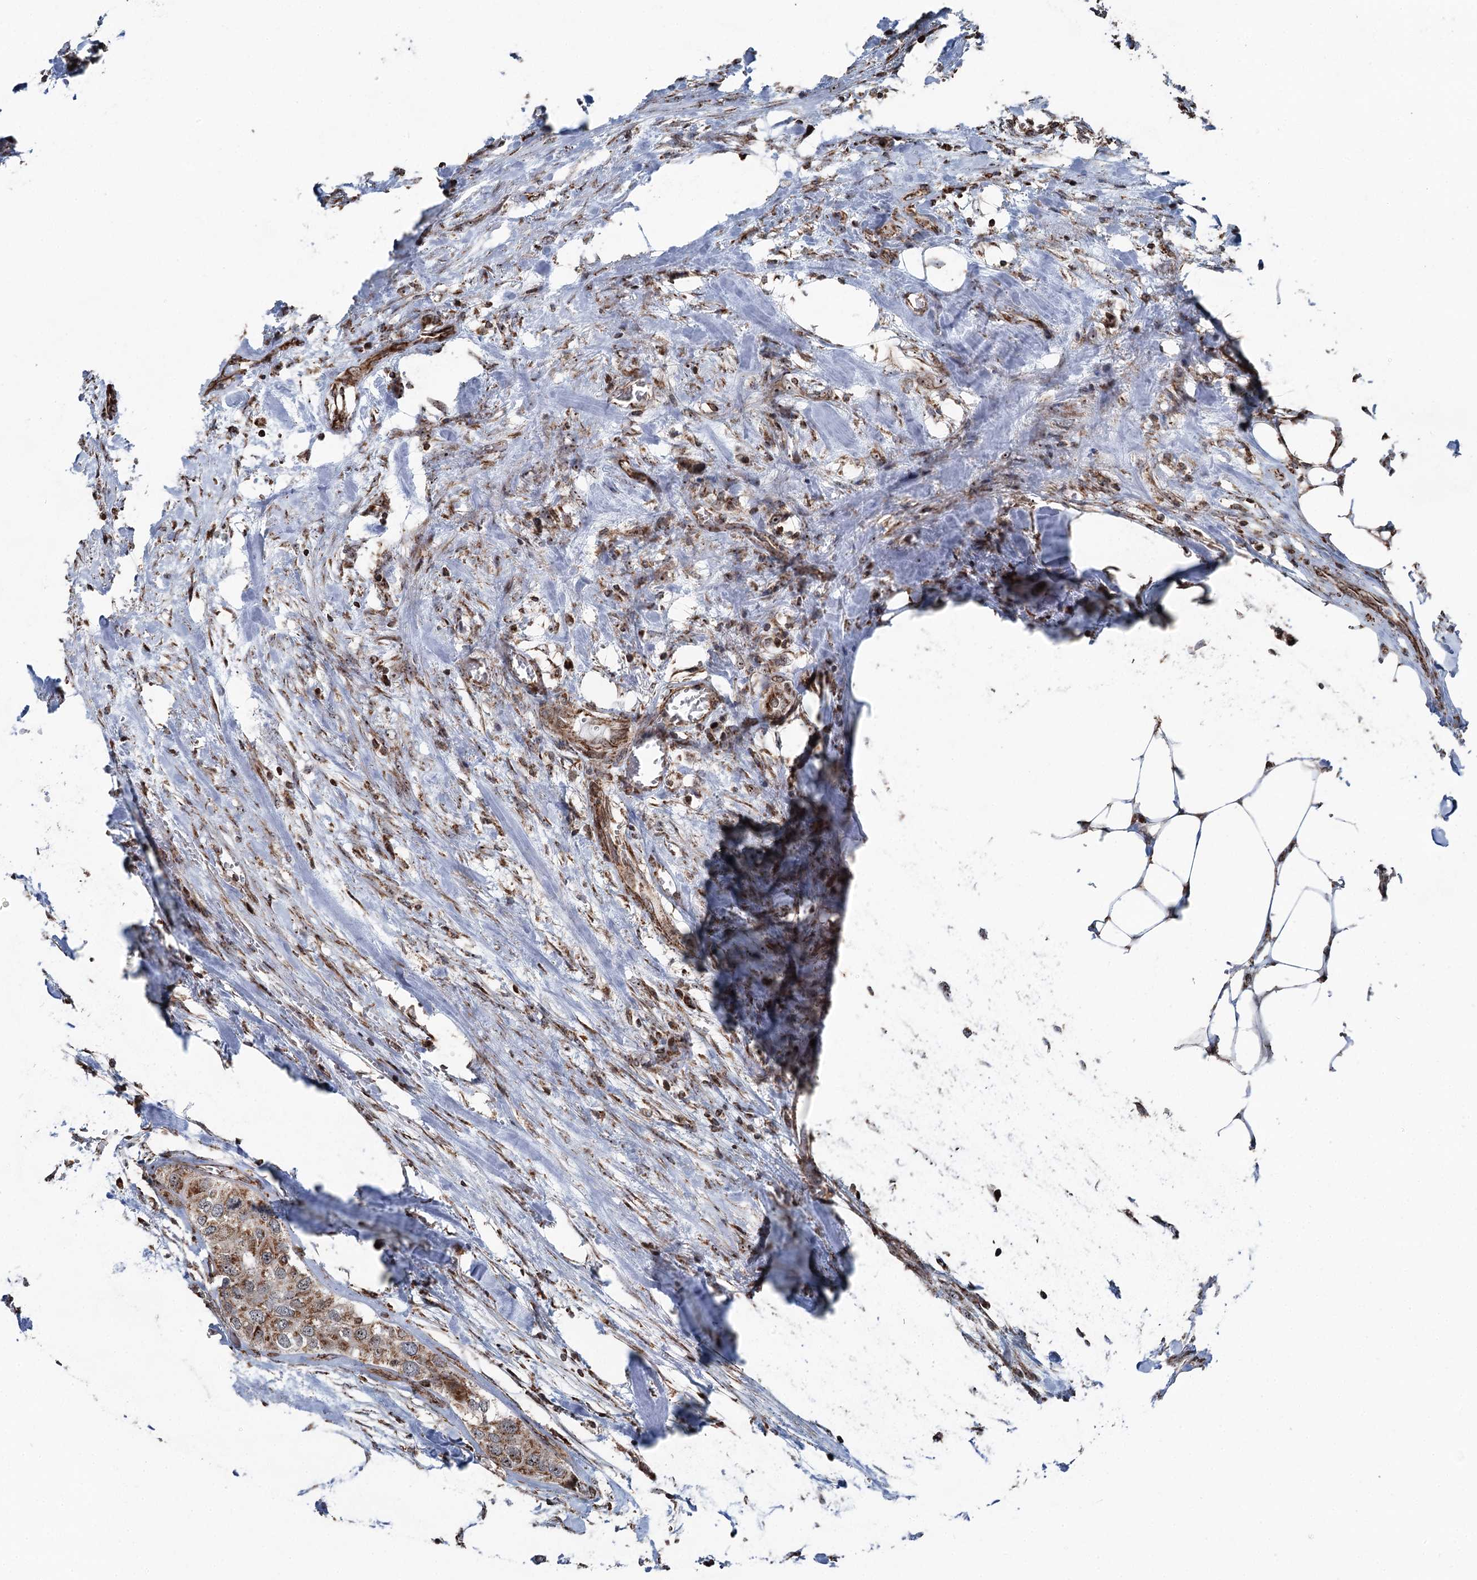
{"staining": {"intensity": "moderate", "quantity": ">75%", "location": "cytoplasmic/membranous"}, "tissue": "urothelial cancer", "cell_type": "Tumor cells", "image_type": "cancer", "snomed": [{"axis": "morphology", "description": "Urothelial carcinoma, High grade"}, {"axis": "topography", "description": "Urinary bladder"}], "caption": "Immunohistochemistry (IHC) histopathology image of human high-grade urothelial carcinoma stained for a protein (brown), which reveals medium levels of moderate cytoplasmic/membranous staining in approximately >75% of tumor cells.", "gene": "STEEP1", "patient": {"sex": "male", "age": 64}}